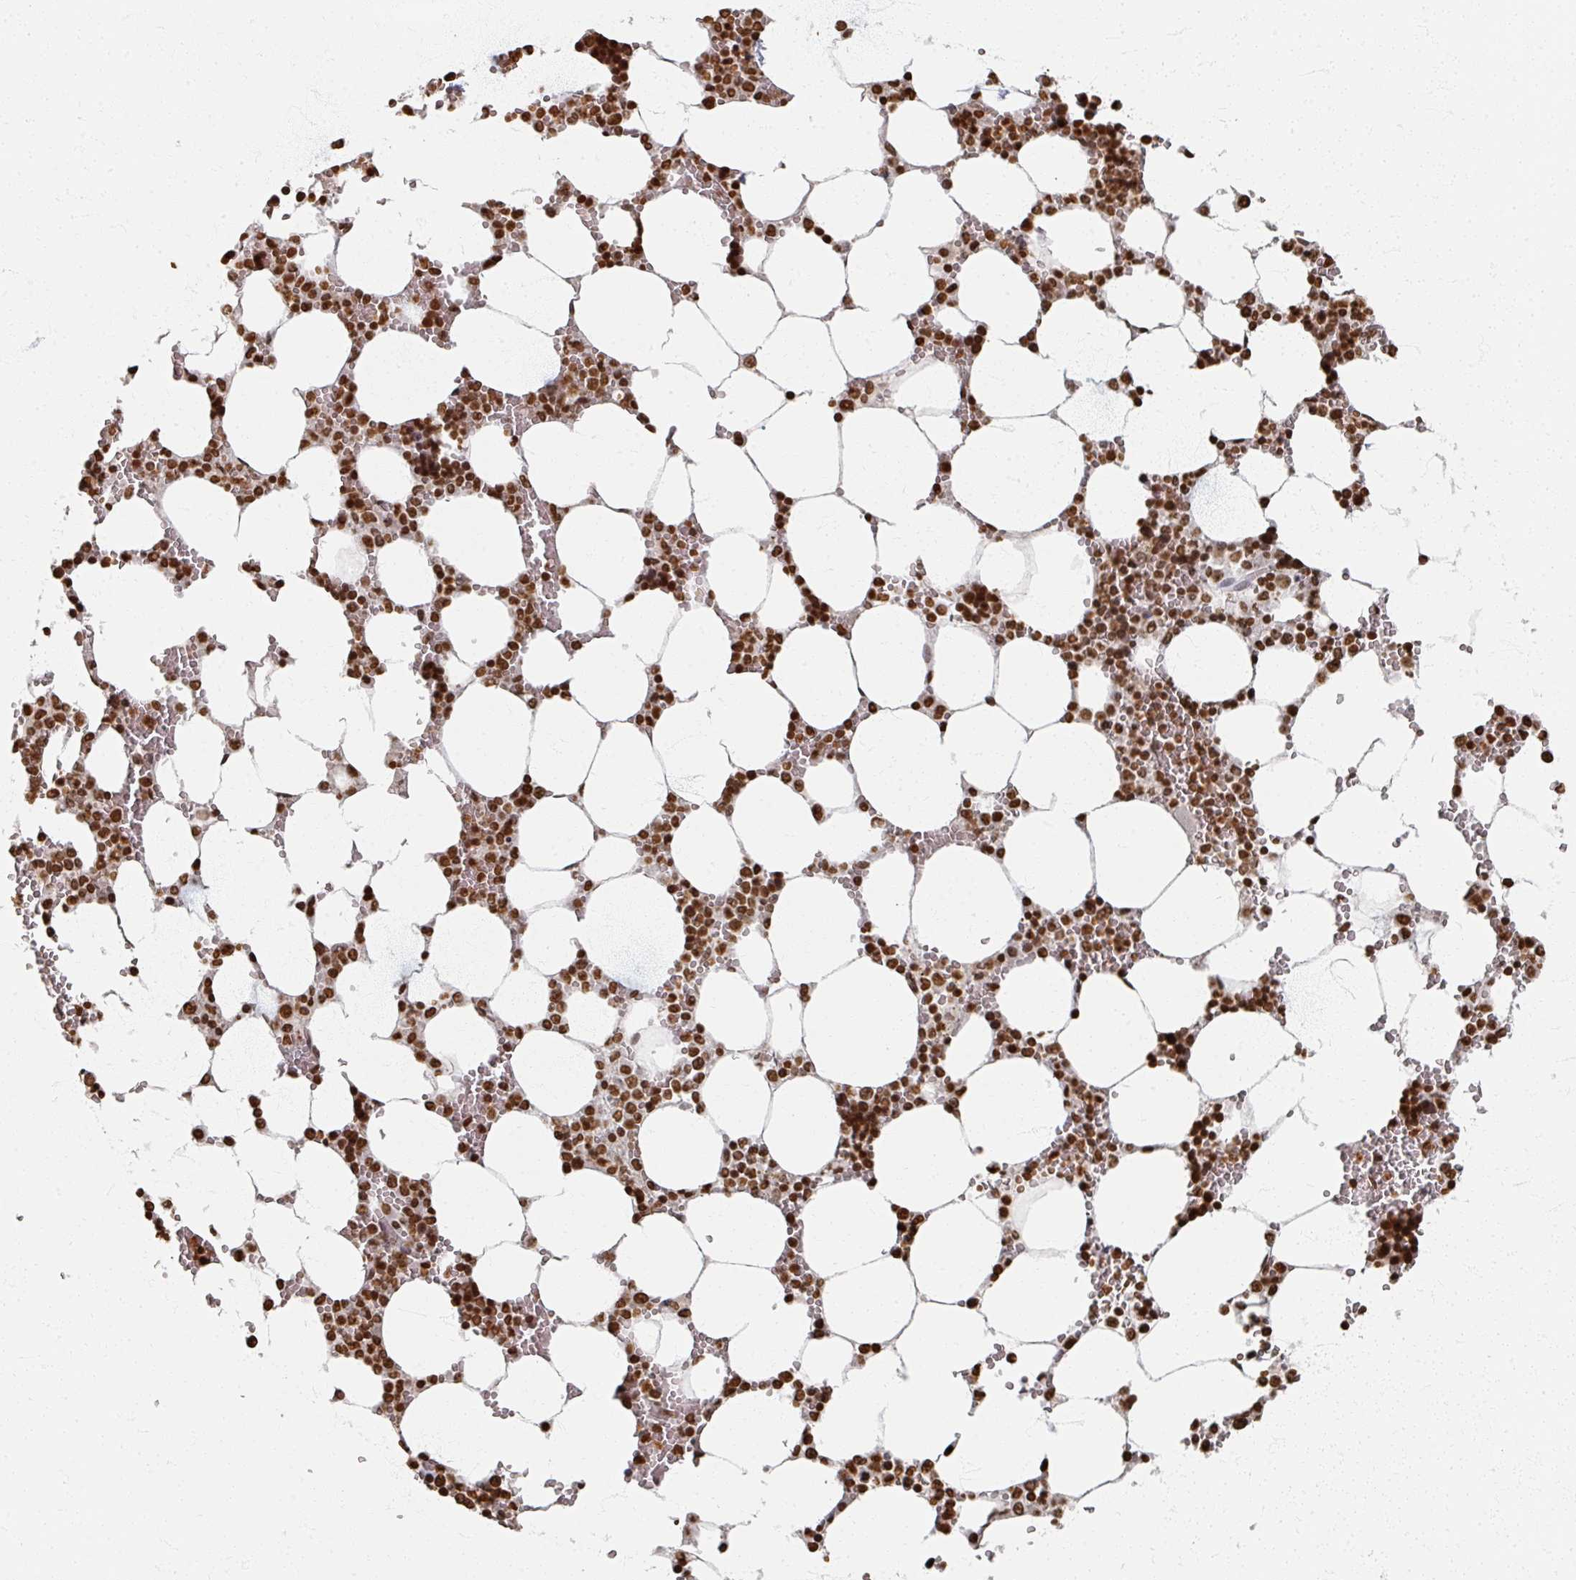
{"staining": {"intensity": "strong", "quantity": ">75%", "location": "nuclear"}, "tissue": "bone marrow", "cell_type": "Hematopoietic cells", "image_type": "normal", "snomed": [{"axis": "morphology", "description": "Normal tissue, NOS"}, {"axis": "topography", "description": "Bone marrow"}], "caption": "A brown stain shows strong nuclear positivity of a protein in hematopoietic cells of benign human bone marrow.", "gene": "DCUN1D5", "patient": {"sex": "male", "age": 64}}